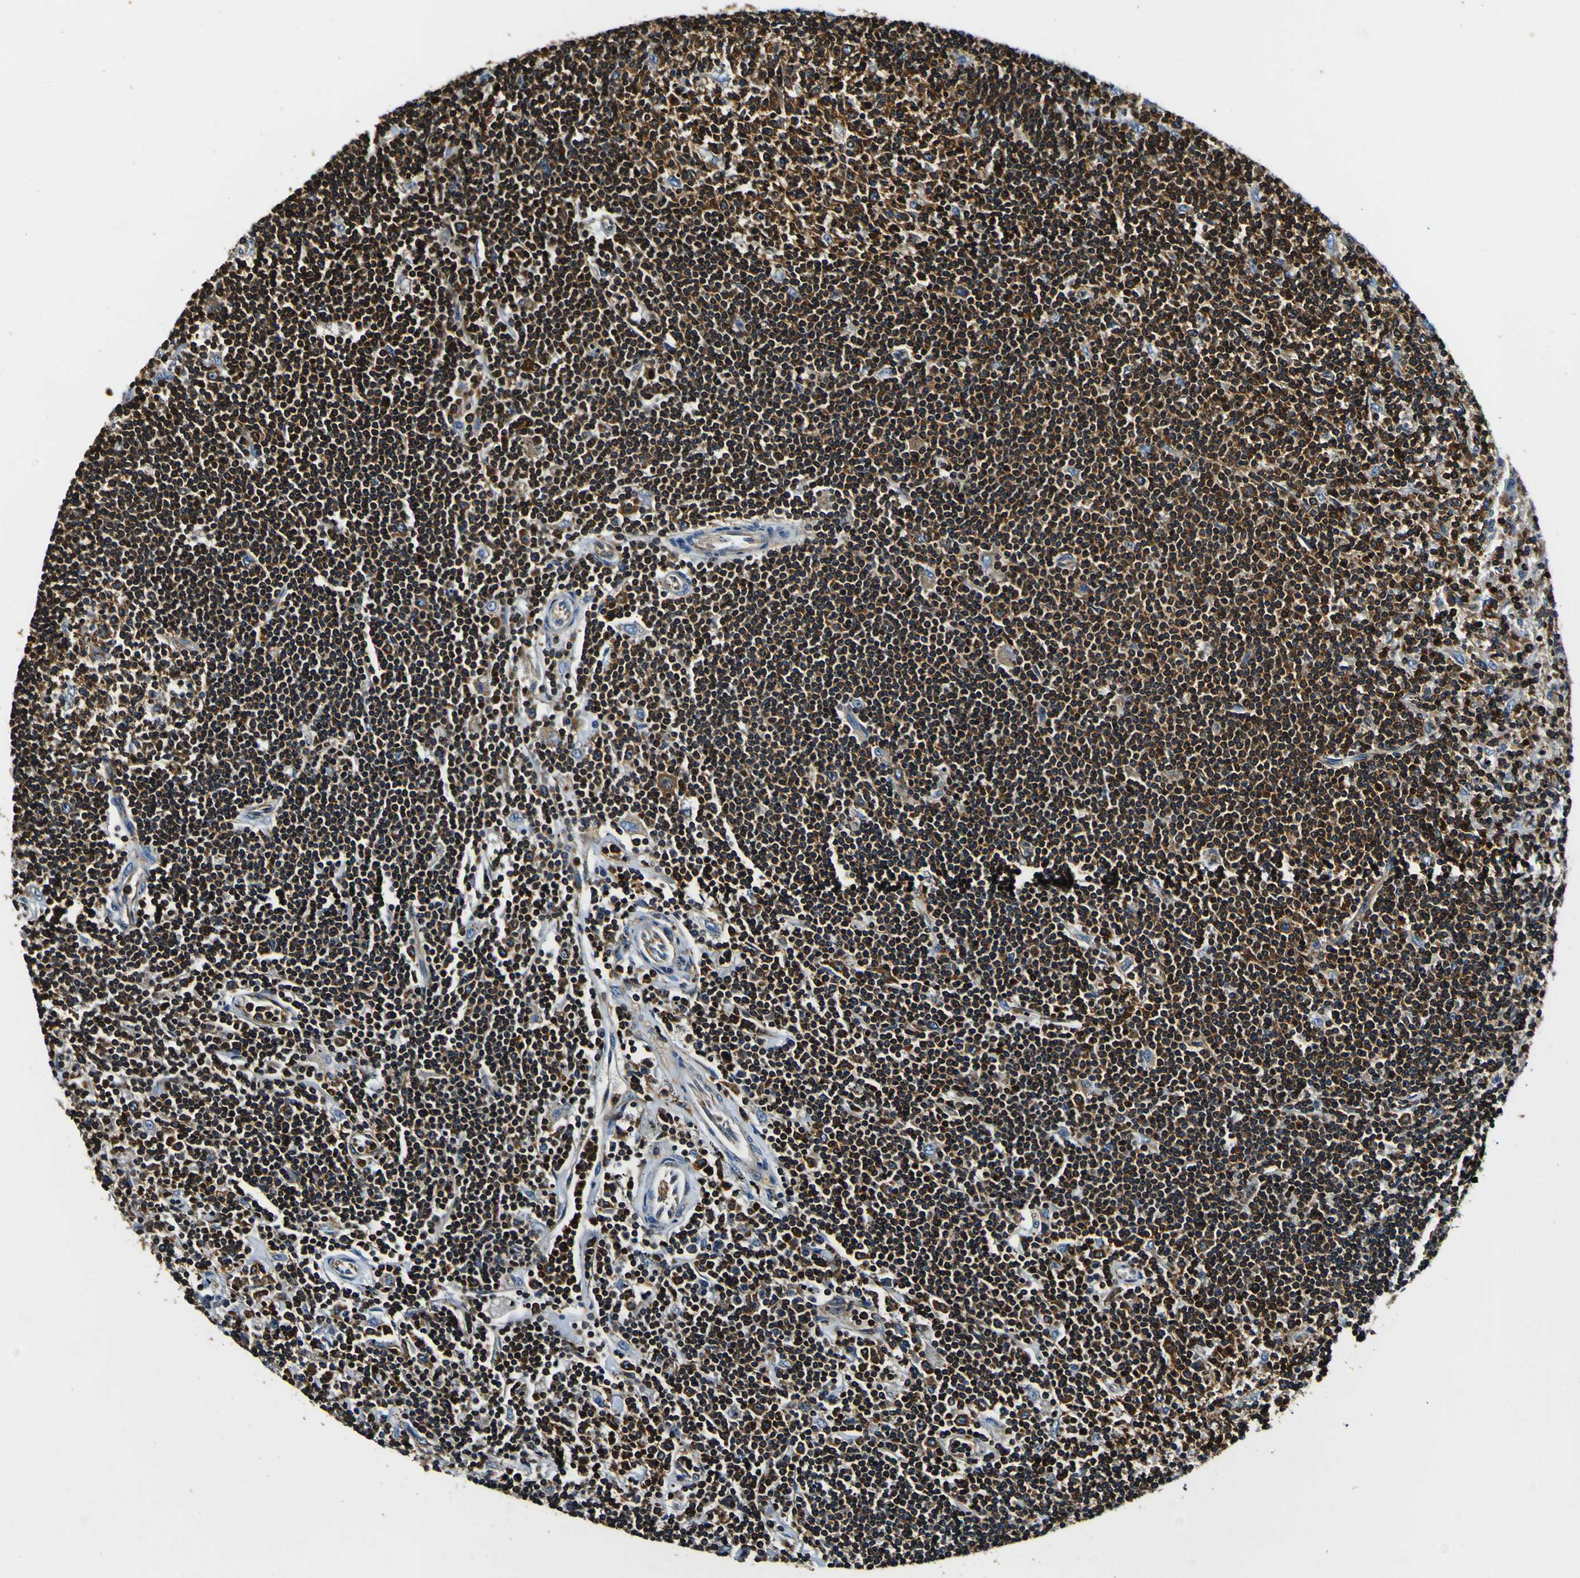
{"staining": {"intensity": "strong", "quantity": ">75%", "location": "cytoplasmic/membranous"}, "tissue": "lymphoma", "cell_type": "Tumor cells", "image_type": "cancer", "snomed": [{"axis": "morphology", "description": "Malignant lymphoma, non-Hodgkin's type, Low grade"}, {"axis": "topography", "description": "Spleen"}], "caption": "IHC of human low-grade malignant lymphoma, non-Hodgkin's type displays high levels of strong cytoplasmic/membranous positivity in about >75% of tumor cells.", "gene": "RHOT2", "patient": {"sex": "male", "age": 76}}